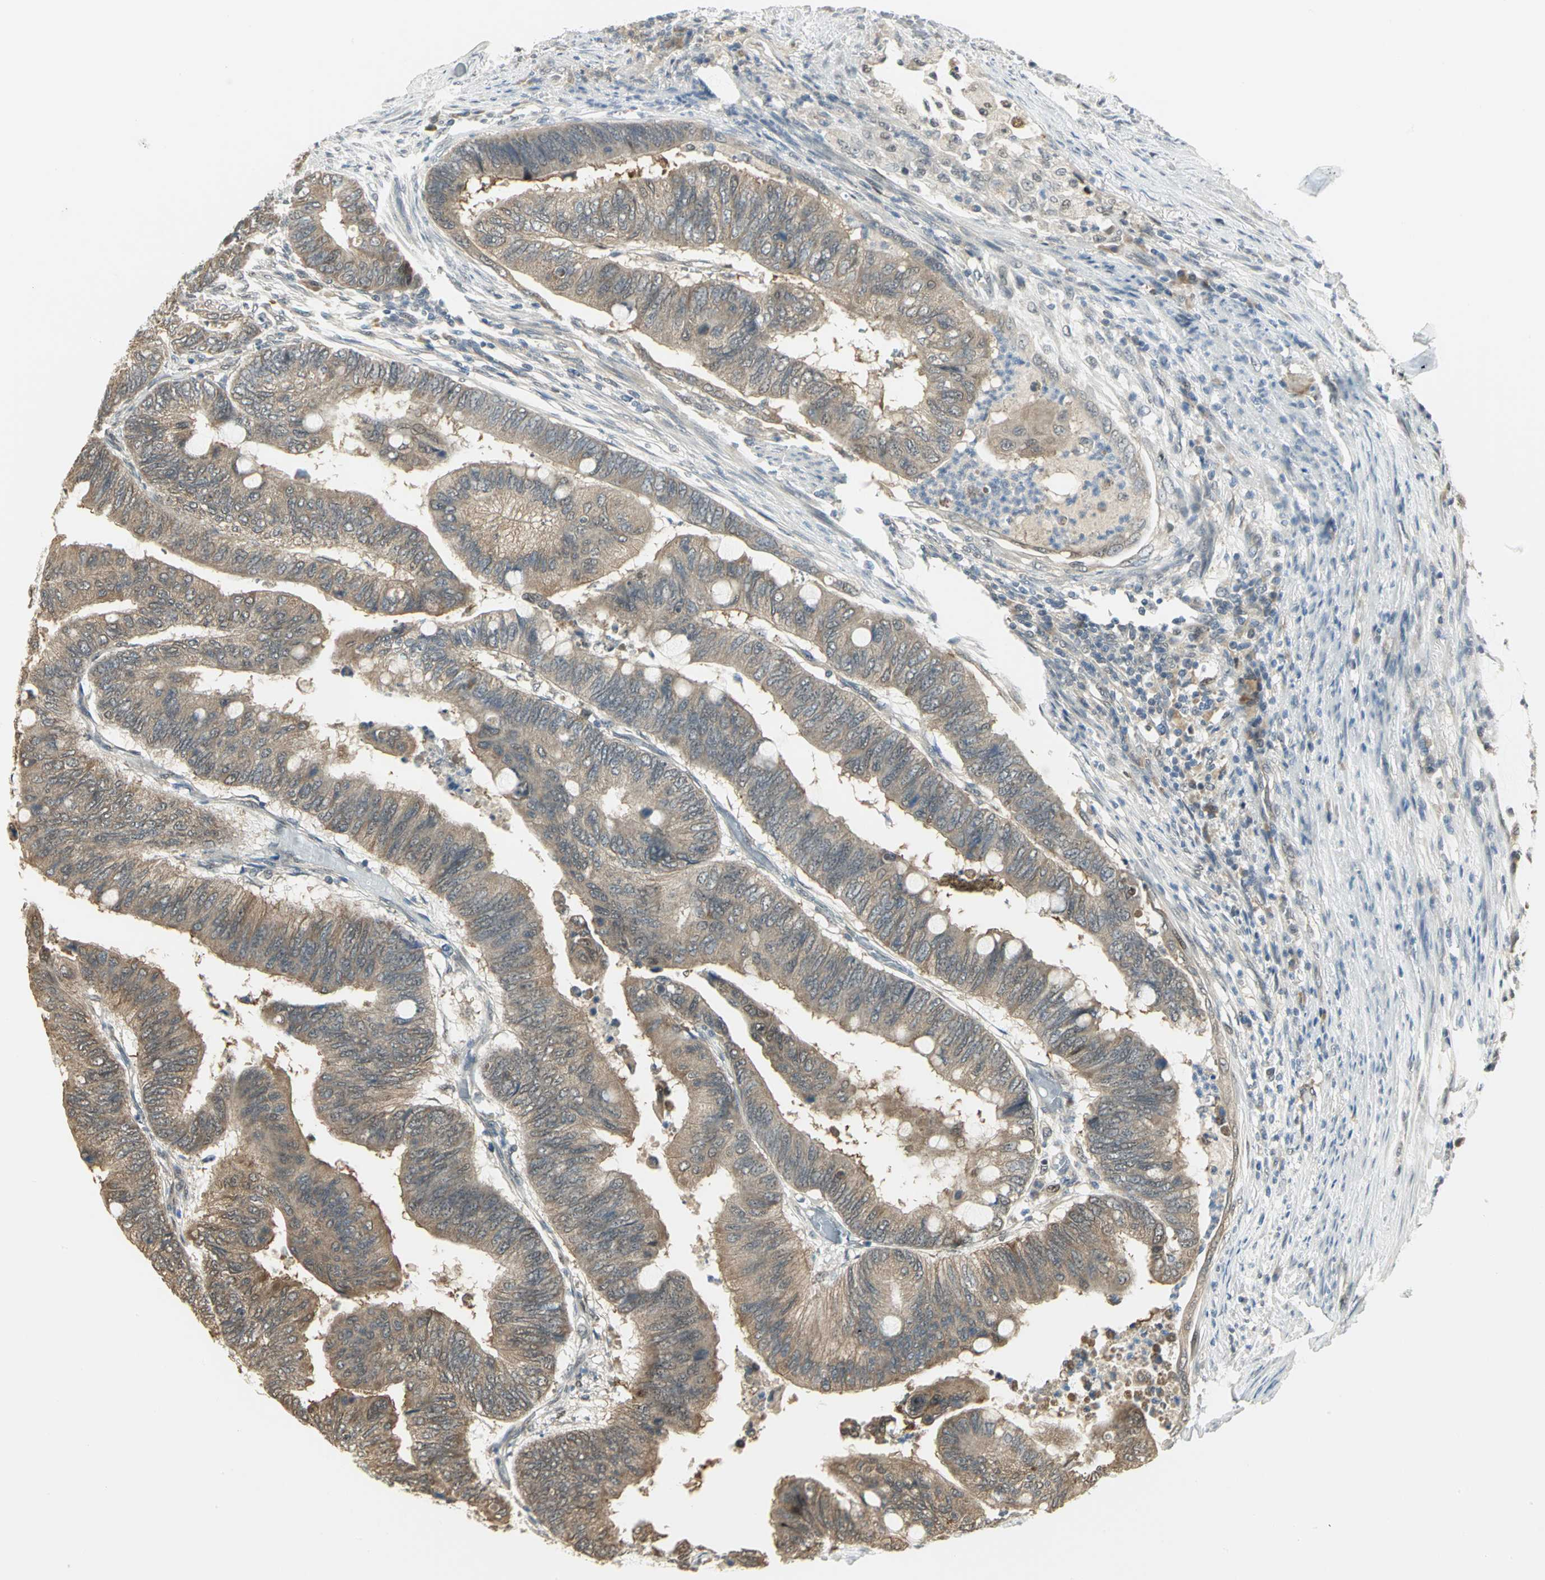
{"staining": {"intensity": "weak", "quantity": ">75%", "location": "cytoplasmic/membranous"}, "tissue": "colorectal cancer", "cell_type": "Tumor cells", "image_type": "cancer", "snomed": [{"axis": "morphology", "description": "Normal tissue, NOS"}, {"axis": "morphology", "description": "Adenocarcinoma, NOS"}, {"axis": "topography", "description": "Rectum"}, {"axis": "topography", "description": "Peripheral nerve tissue"}], "caption": "A brown stain labels weak cytoplasmic/membranous expression of a protein in colorectal cancer (adenocarcinoma) tumor cells.", "gene": "PSMC4", "patient": {"sex": "male", "age": 92}}